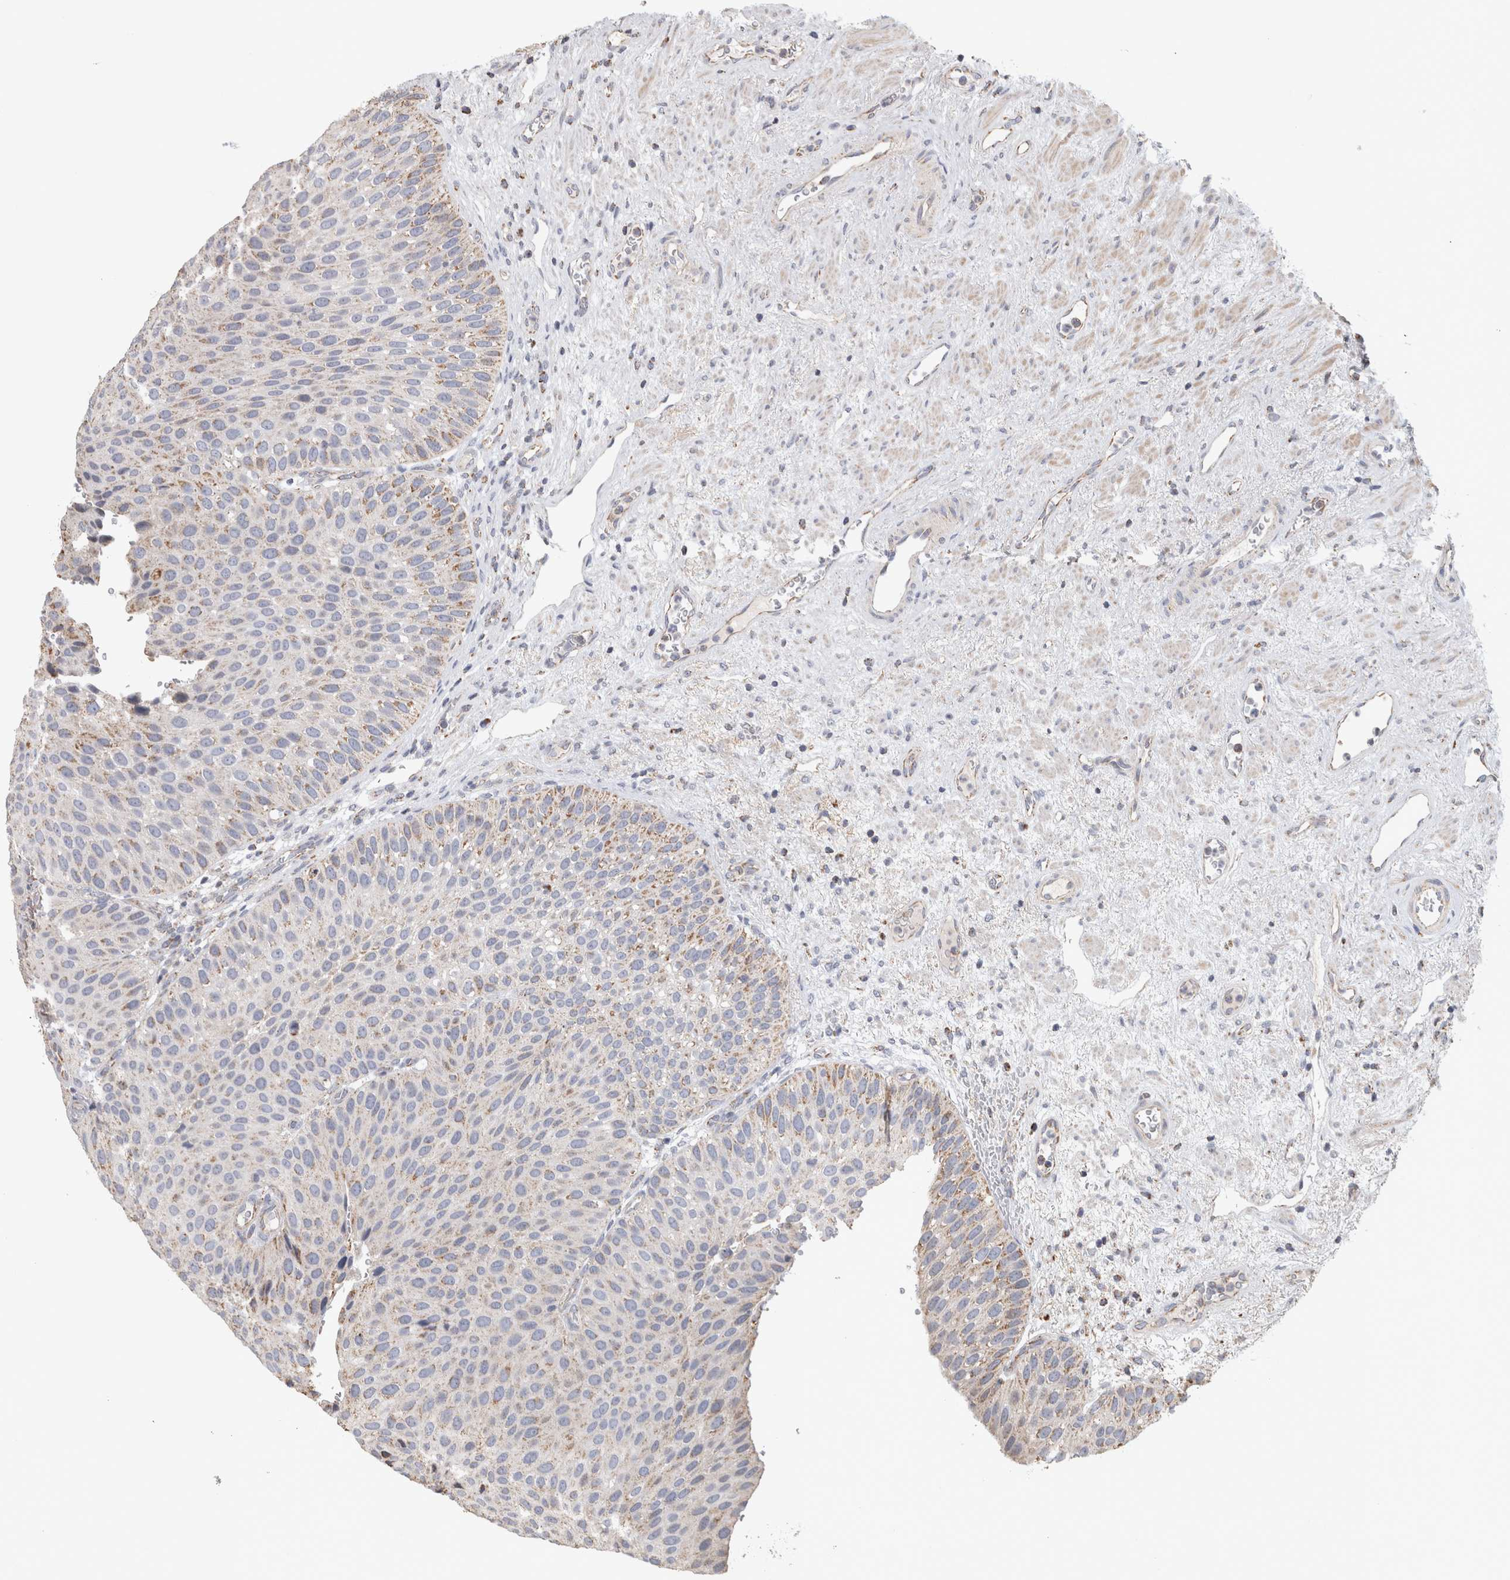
{"staining": {"intensity": "weak", "quantity": "<25%", "location": "cytoplasmic/membranous"}, "tissue": "urothelial cancer", "cell_type": "Tumor cells", "image_type": "cancer", "snomed": [{"axis": "morphology", "description": "Normal tissue, NOS"}, {"axis": "morphology", "description": "Urothelial carcinoma, Low grade"}, {"axis": "topography", "description": "Urinary bladder"}, {"axis": "topography", "description": "Prostate"}], "caption": "This micrograph is of urothelial cancer stained with immunohistochemistry (IHC) to label a protein in brown with the nuclei are counter-stained blue. There is no staining in tumor cells.", "gene": "ST8SIA1", "patient": {"sex": "male", "age": 60}}